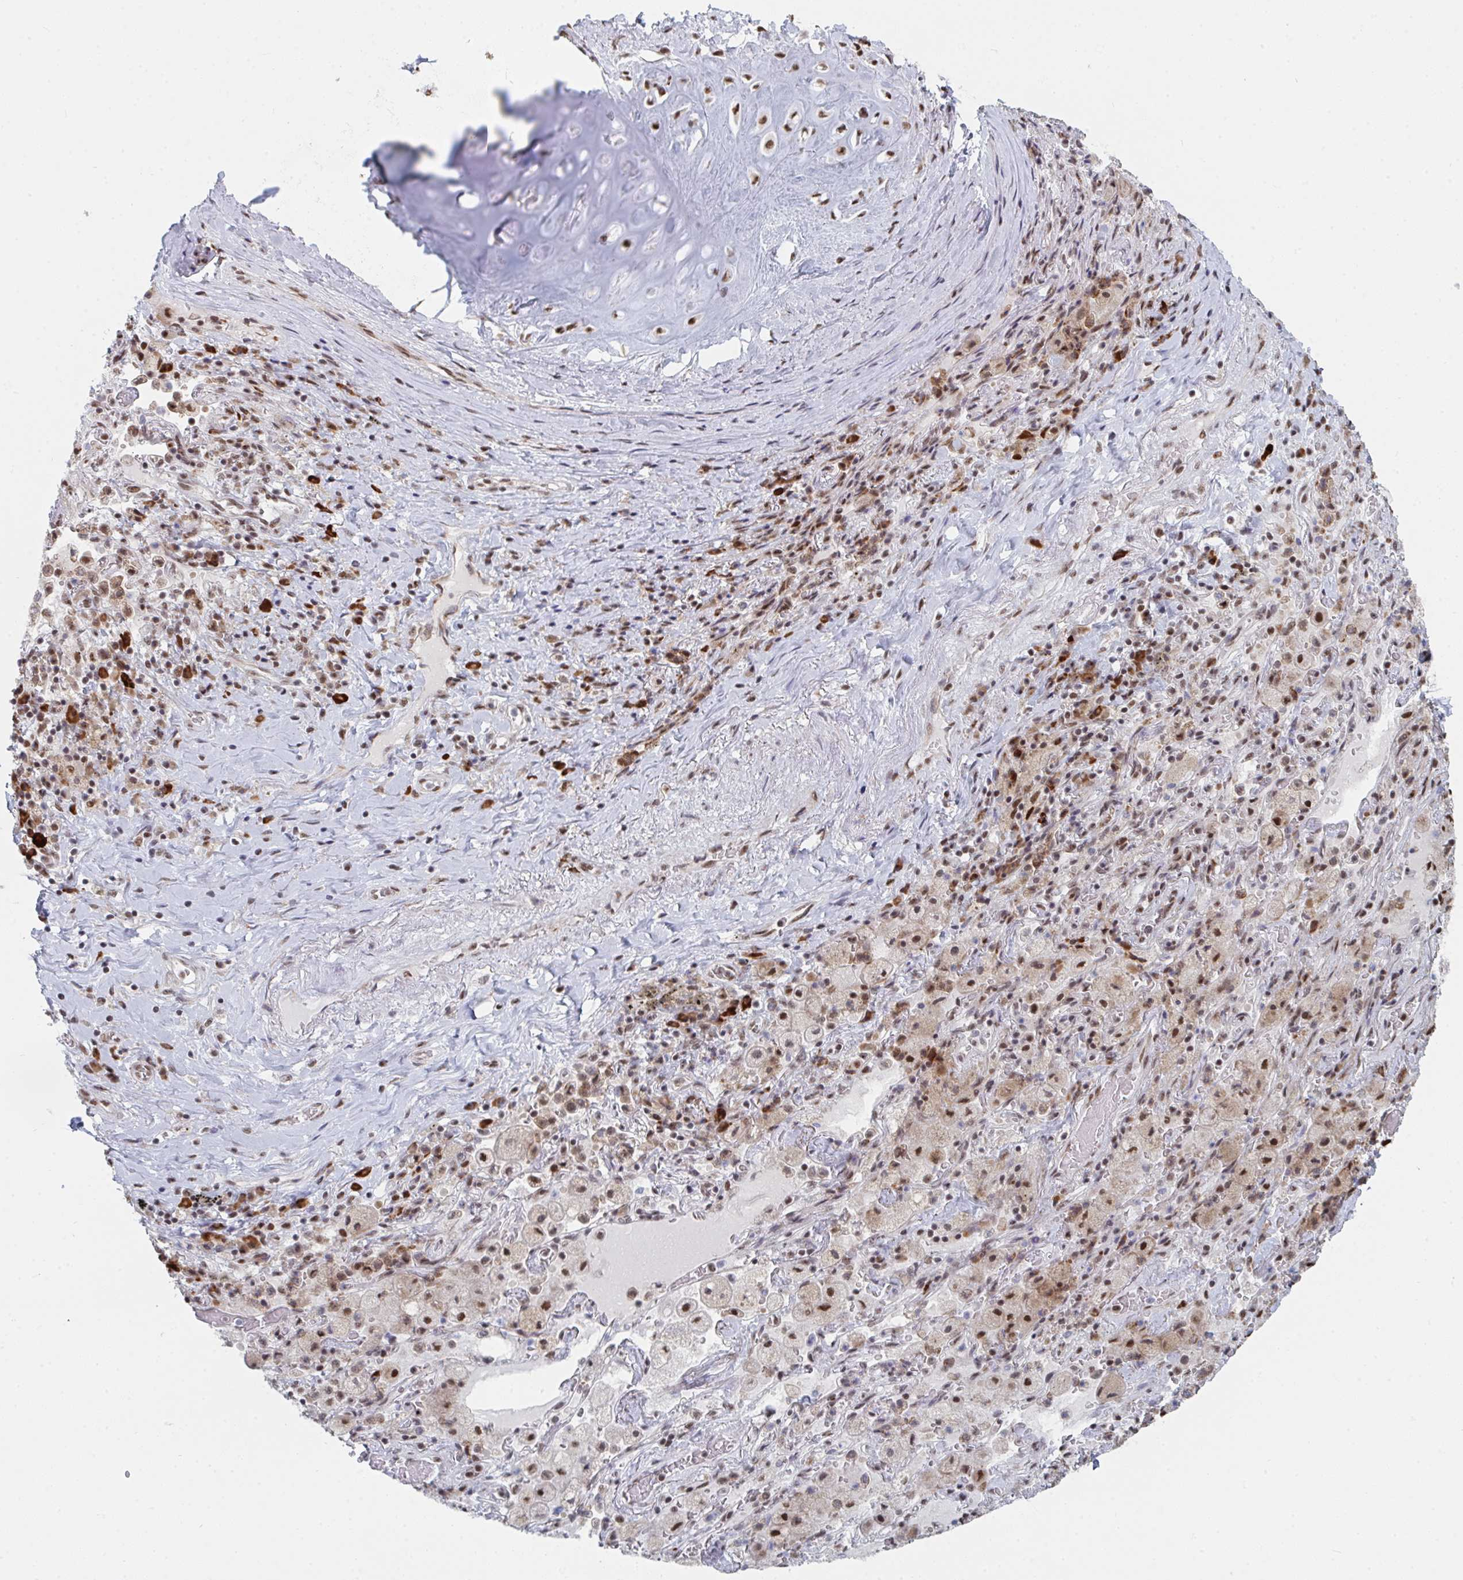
{"staining": {"intensity": "negative", "quantity": "none", "location": "none"}, "tissue": "adipose tissue", "cell_type": "Adipocytes", "image_type": "normal", "snomed": [{"axis": "morphology", "description": "Normal tissue, NOS"}, {"axis": "topography", "description": "Cartilage tissue"}, {"axis": "topography", "description": "Bronchus"}], "caption": "IHC photomicrograph of unremarkable adipose tissue: human adipose tissue stained with DAB (3,3'-diaminobenzidine) shows no significant protein staining in adipocytes. Nuclei are stained in blue.", "gene": "MBNL1", "patient": {"sex": "male", "age": 64}}